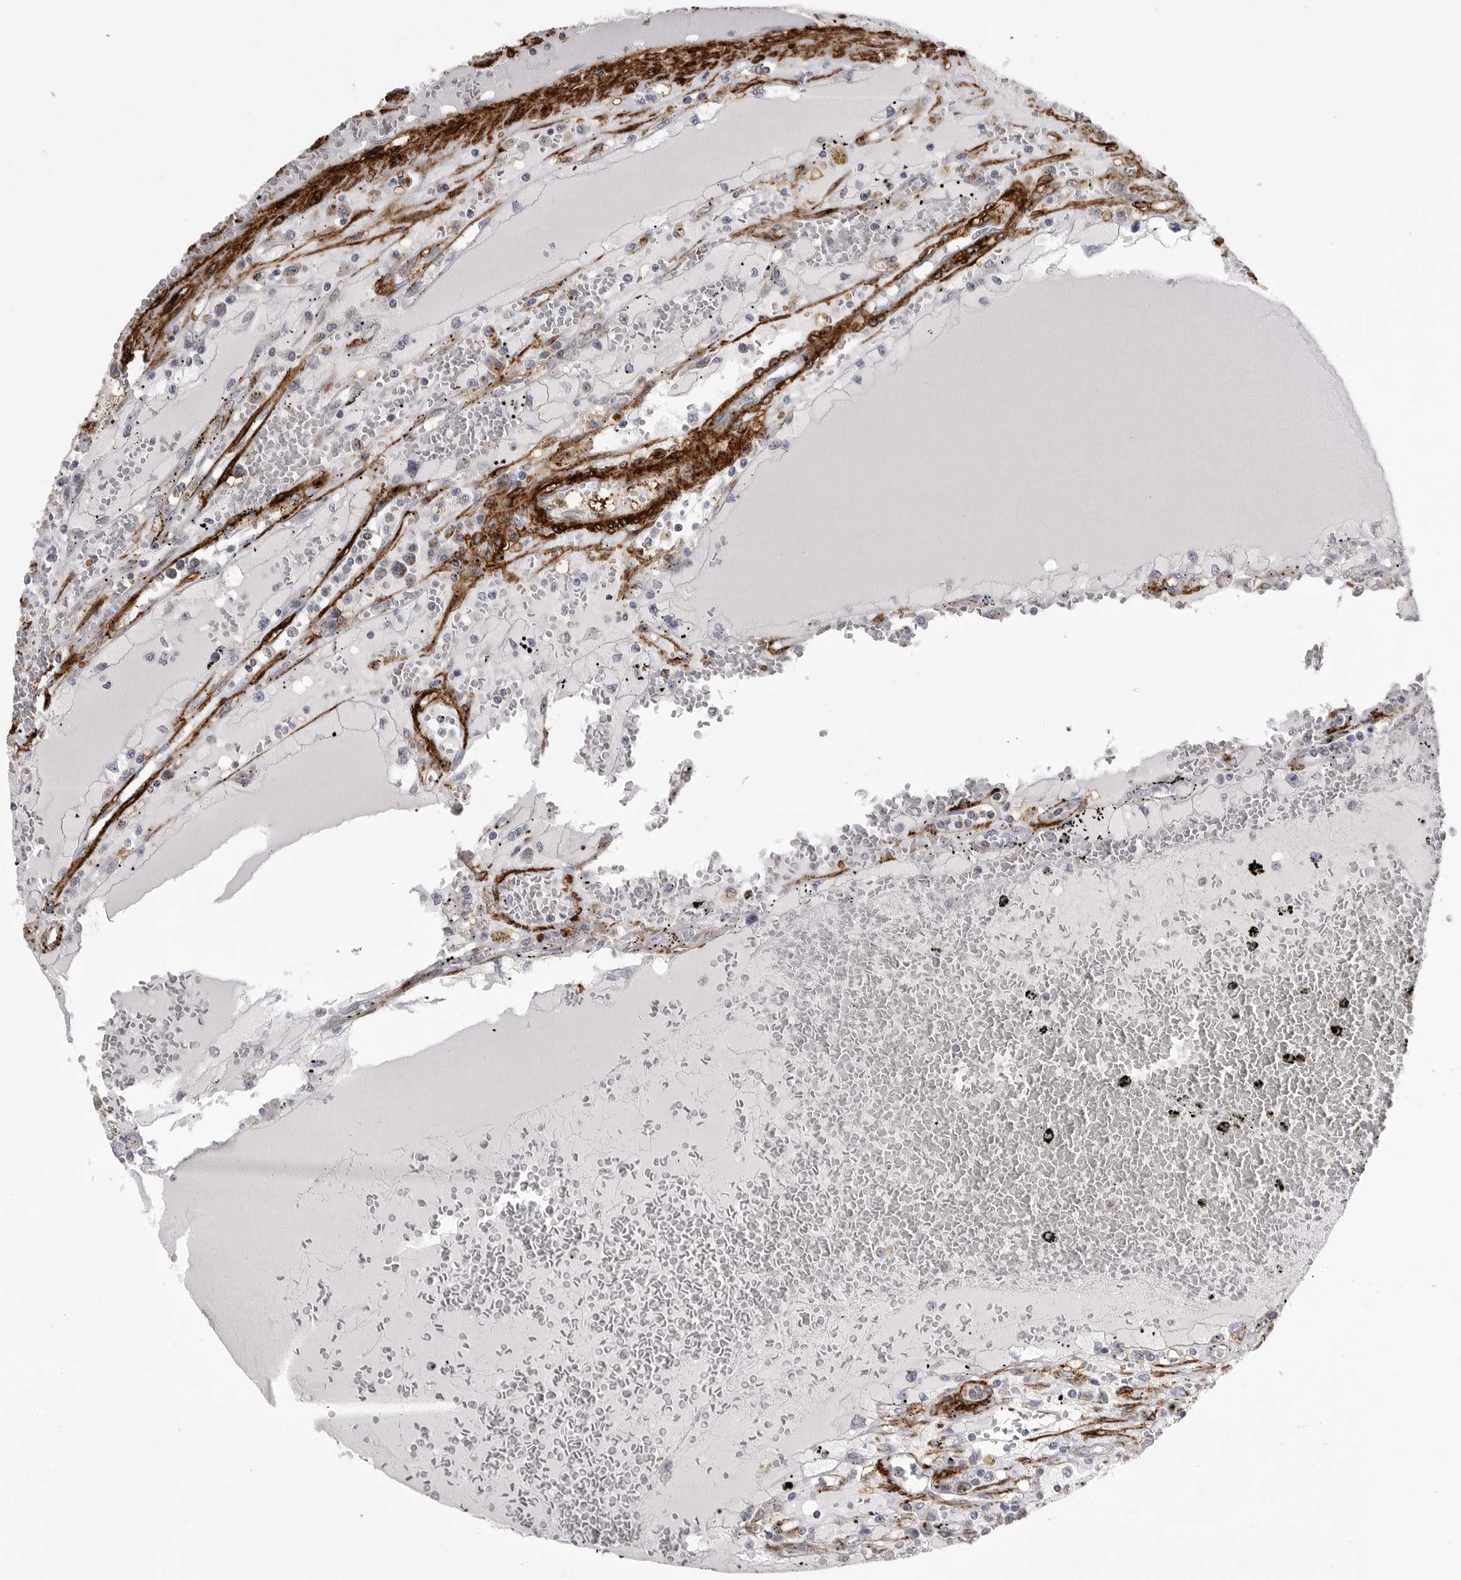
{"staining": {"intensity": "negative", "quantity": "none", "location": "none"}, "tissue": "renal cancer", "cell_type": "Tumor cells", "image_type": "cancer", "snomed": [{"axis": "morphology", "description": "Adenocarcinoma, NOS"}, {"axis": "topography", "description": "Kidney"}], "caption": "IHC image of adenocarcinoma (renal) stained for a protein (brown), which reveals no positivity in tumor cells.", "gene": "AOC3", "patient": {"sex": "male", "age": 56}}